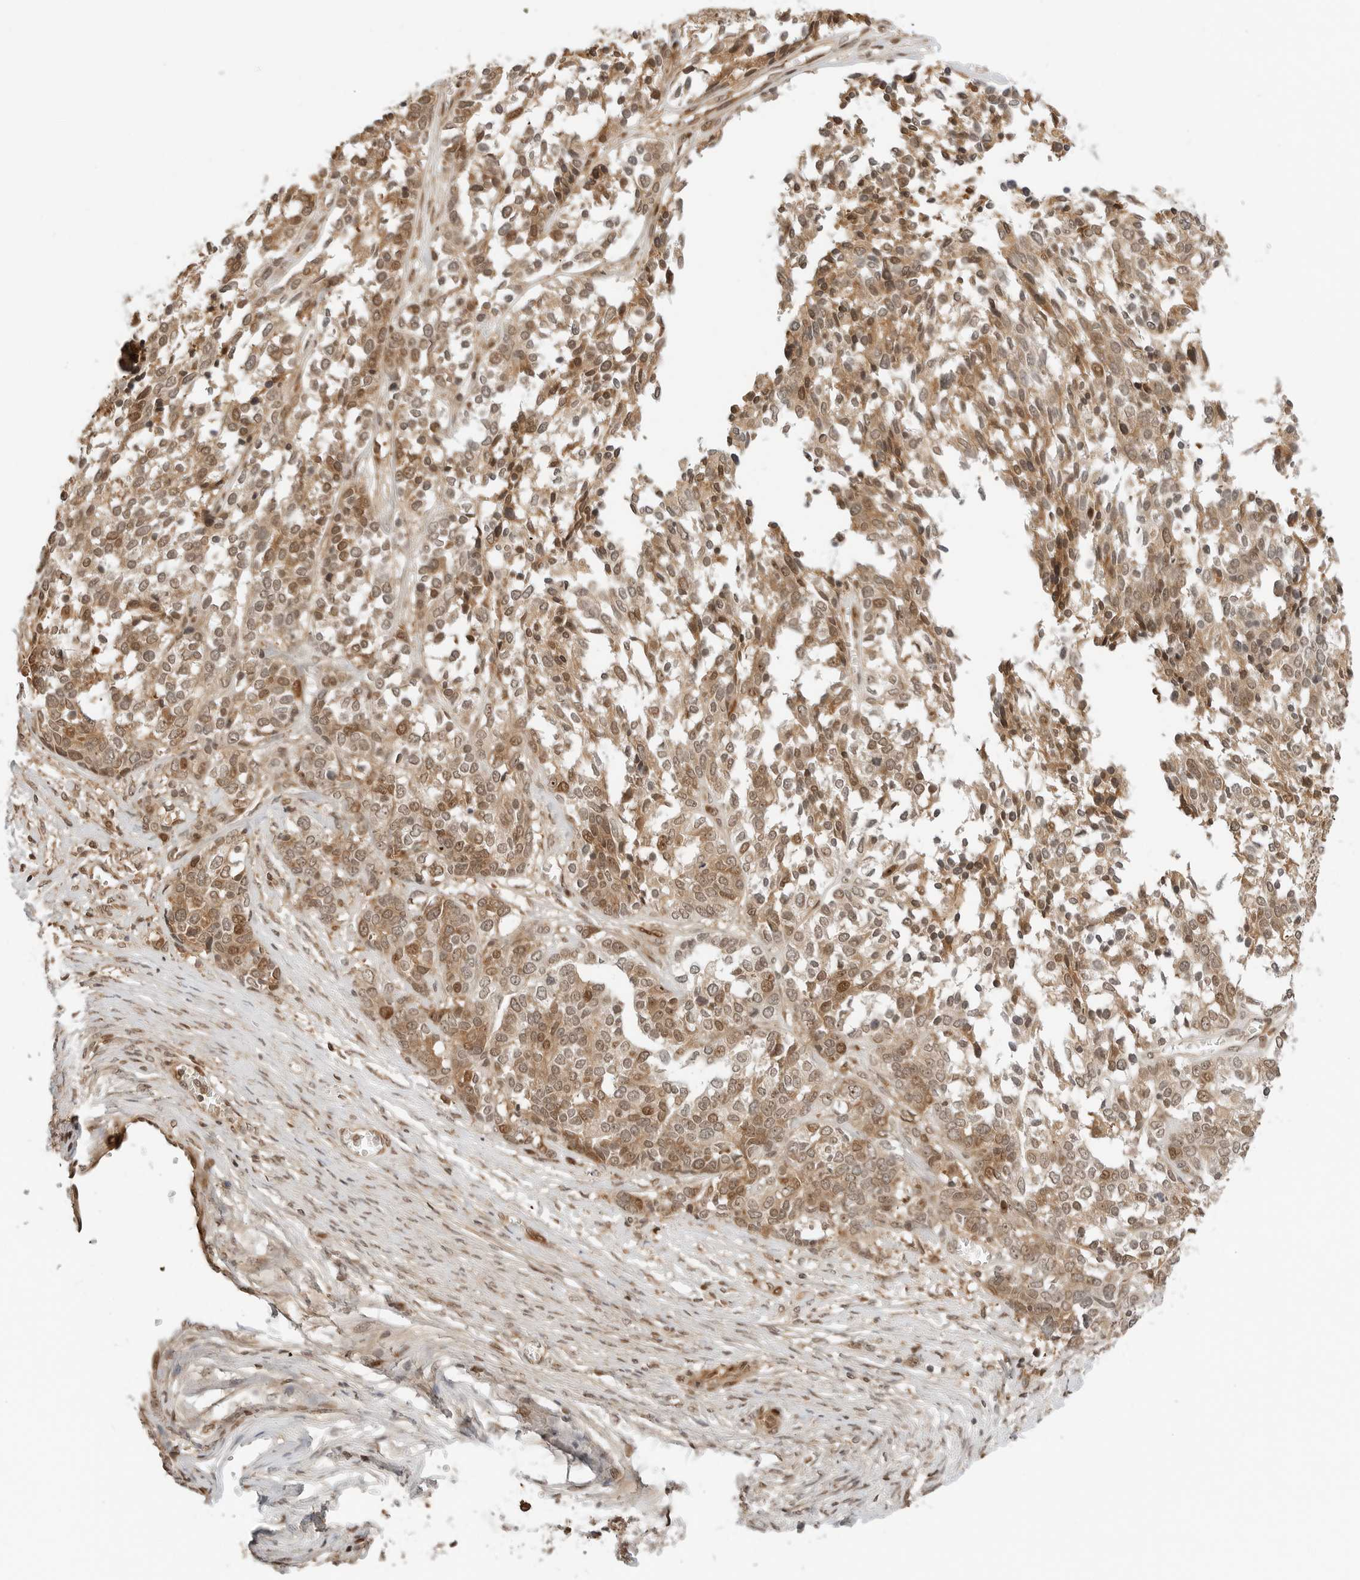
{"staining": {"intensity": "moderate", "quantity": ">75%", "location": "cytoplasmic/membranous,nuclear"}, "tissue": "ovarian cancer", "cell_type": "Tumor cells", "image_type": "cancer", "snomed": [{"axis": "morphology", "description": "Cystadenocarcinoma, serous, NOS"}, {"axis": "topography", "description": "Ovary"}], "caption": "Immunohistochemical staining of human ovarian cancer (serous cystadenocarcinoma) shows medium levels of moderate cytoplasmic/membranous and nuclear positivity in about >75% of tumor cells.", "gene": "GEM", "patient": {"sex": "female", "age": 44}}